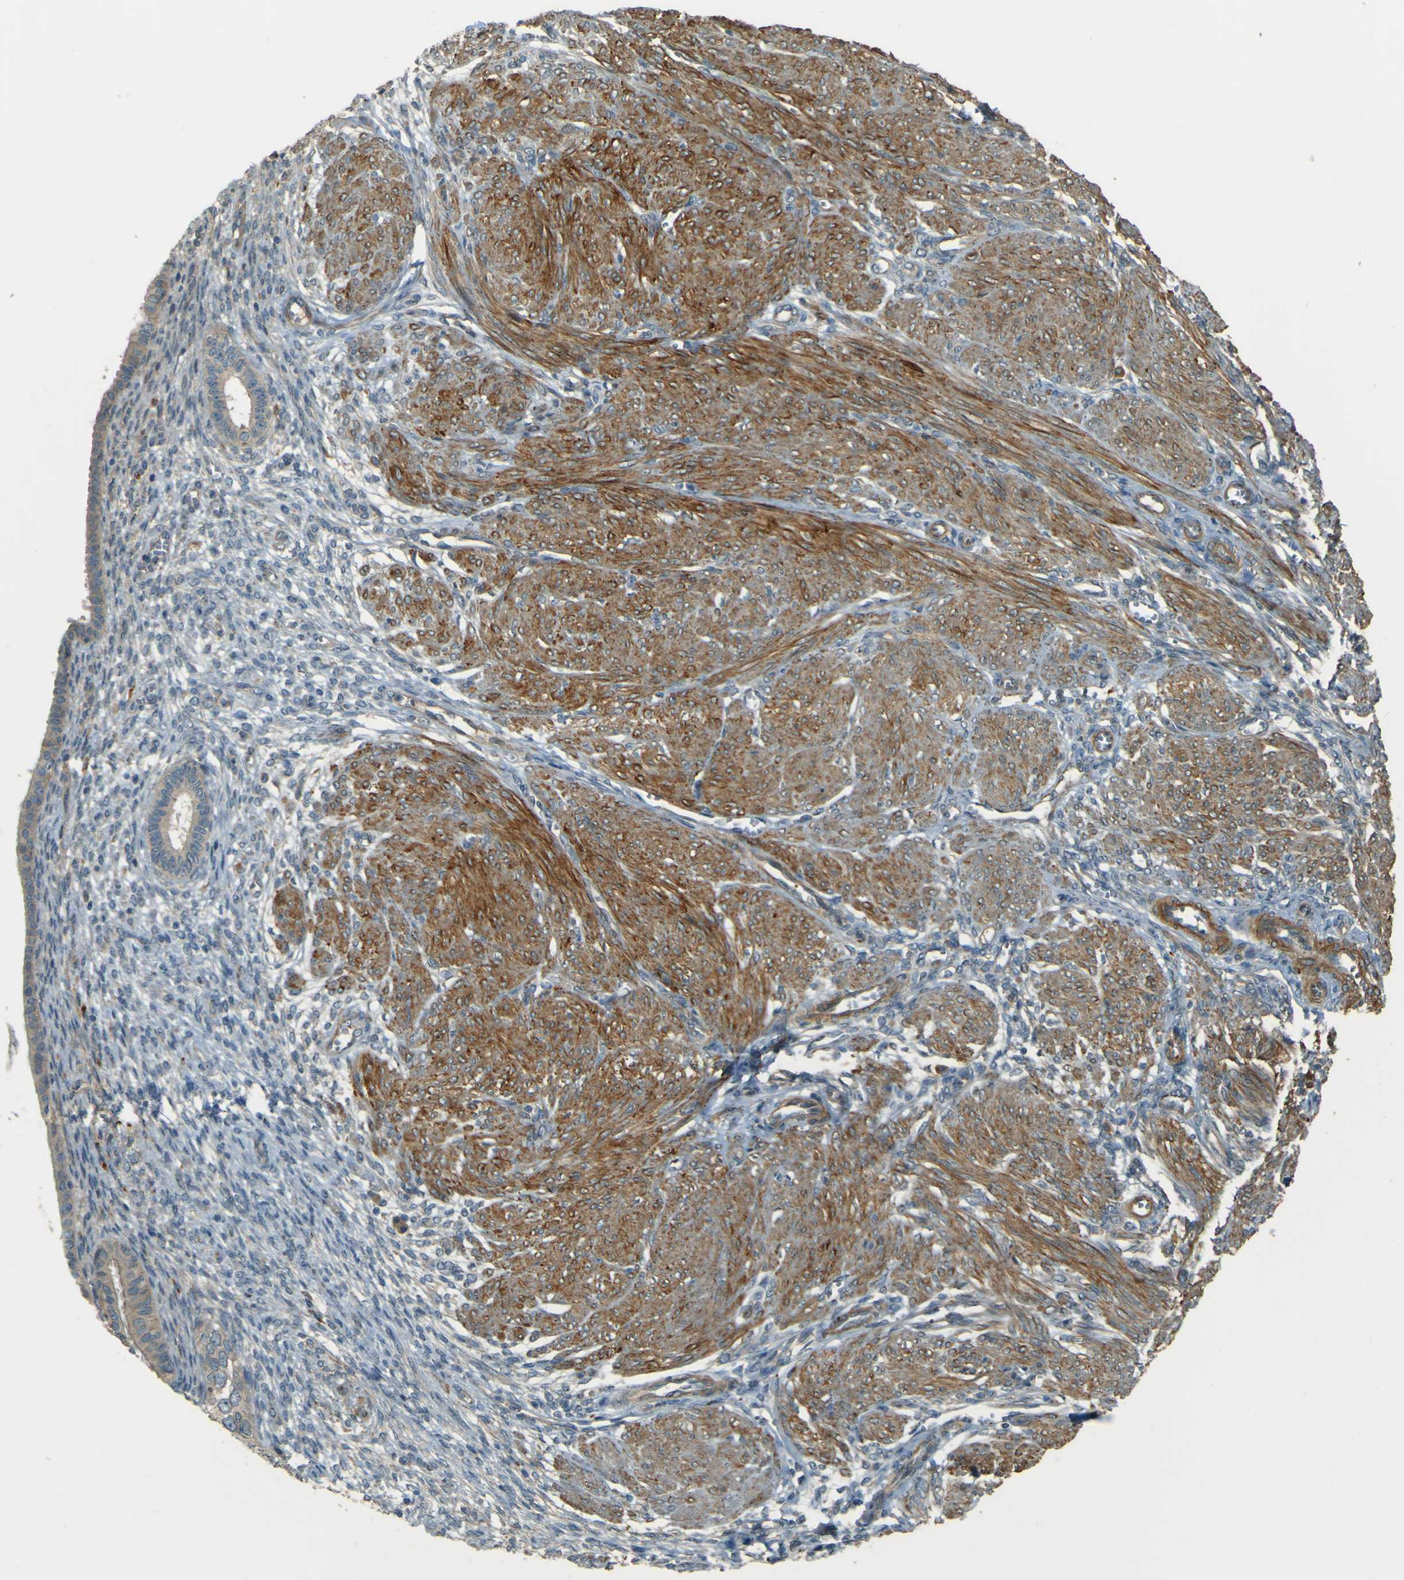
{"staining": {"intensity": "weak", "quantity": "25%-75%", "location": "cytoplasmic/membranous"}, "tissue": "endometrium", "cell_type": "Cells in endometrial stroma", "image_type": "normal", "snomed": [{"axis": "morphology", "description": "Normal tissue, NOS"}, {"axis": "topography", "description": "Endometrium"}], "caption": "A photomicrograph of endometrium stained for a protein displays weak cytoplasmic/membranous brown staining in cells in endometrial stroma.", "gene": "NEXN", "patient": {"sex": "female", "age": 72}}